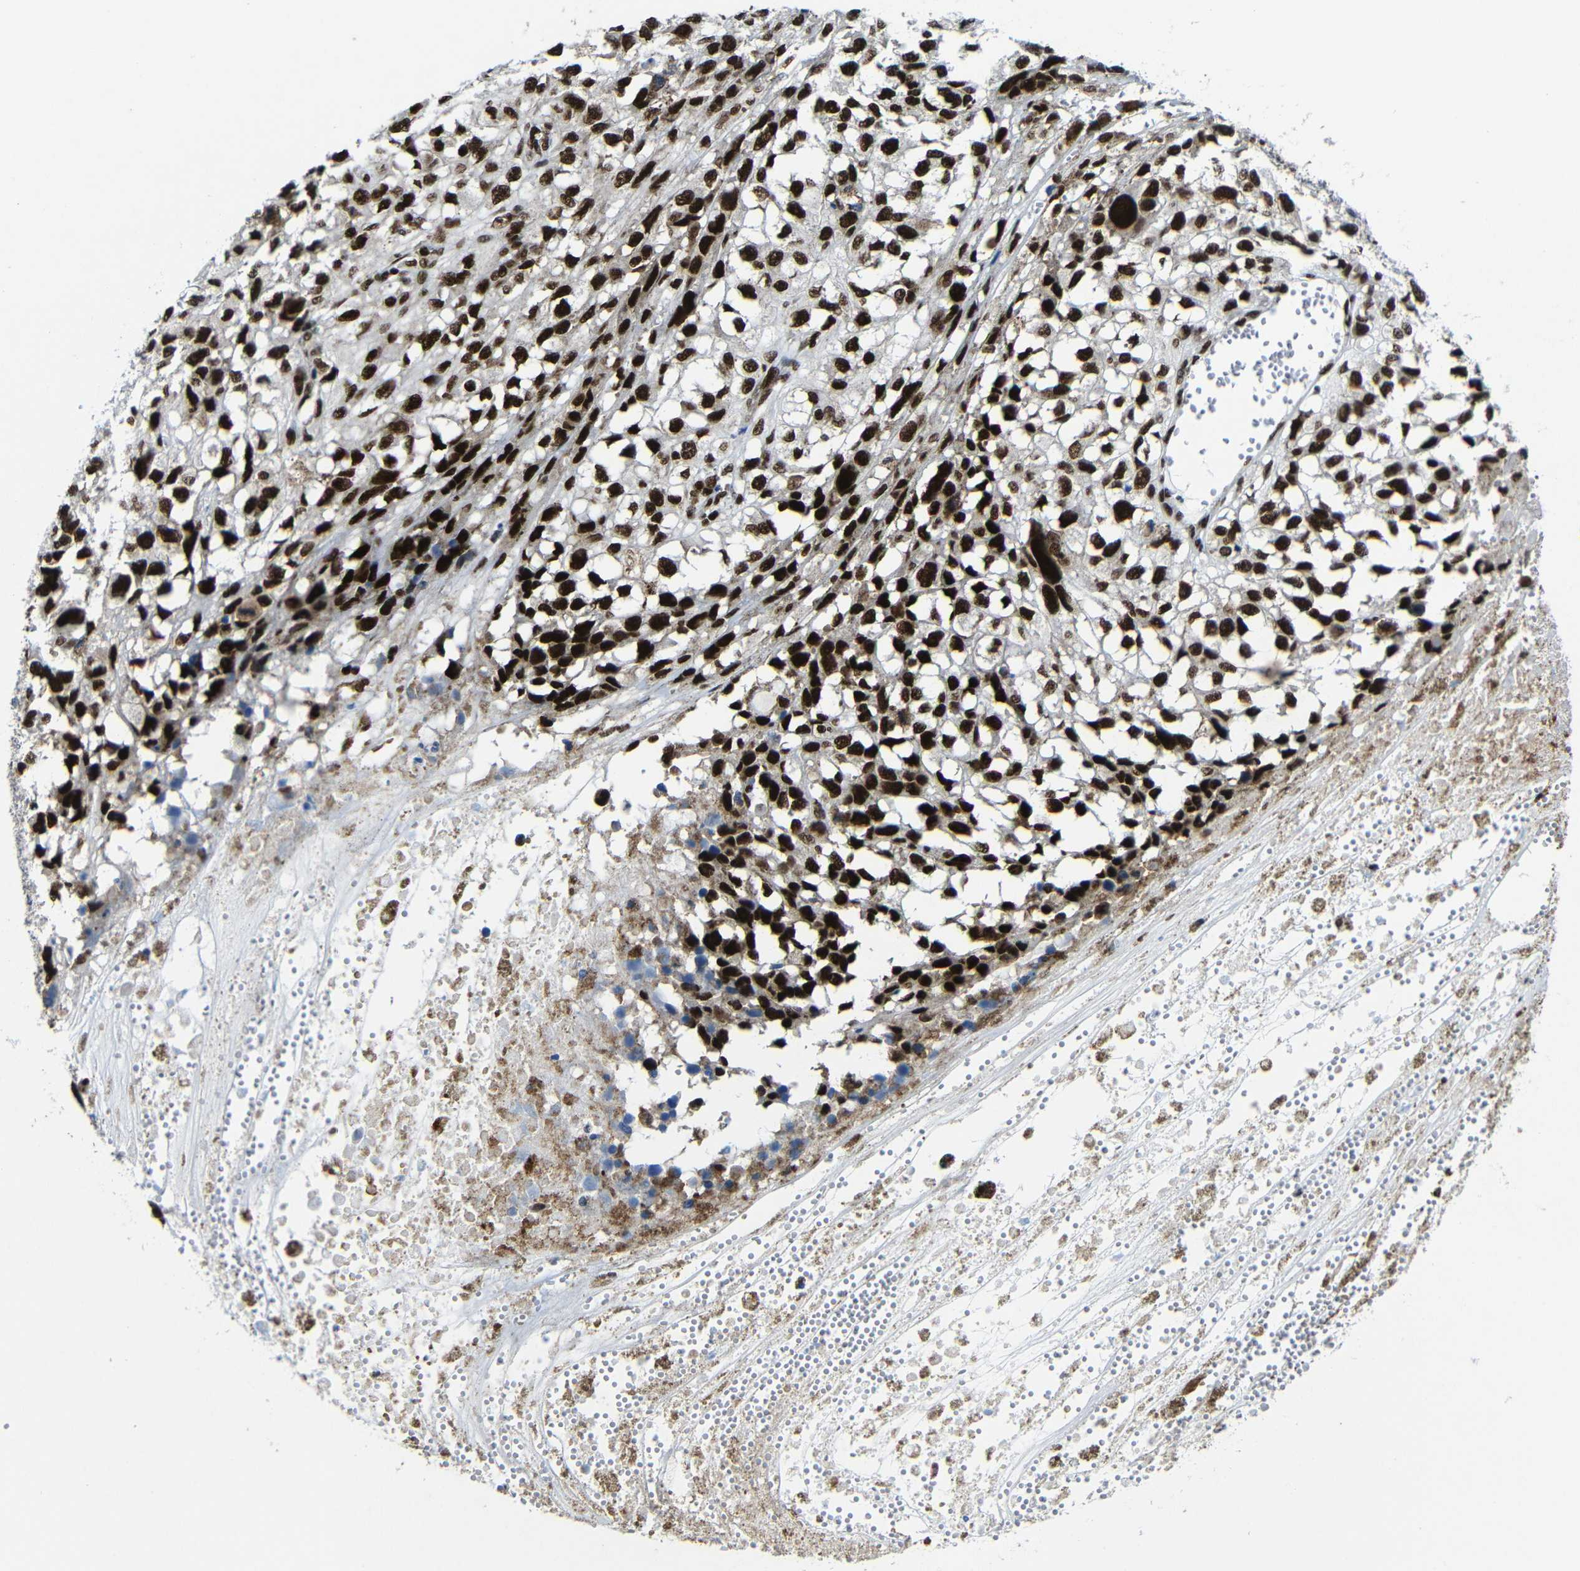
{"staining": {"intensity": "strong", "quantity": ">75%", "location": "cytoplasmic/membranous,nuclear"}, "tissue": "melanoma", "cell_type": "Tumor cells", "image_type": "cancer", "snomed": [{"axis": "morphology", "description": "Malignant melanoma, Metastatic site"}, {"axis": "topography", "description": "Lymph node"}], "caption": "Immunohistochemistry (IHC) photomicrograph of human melanoma stained for a protein (brown), which displays high levels of strong cytoplasmic/membranous and nuclear positivity in about >75% of tumor cells.", "gene": "PTBP1", "patient": {"sex": "male", "age": 59}}